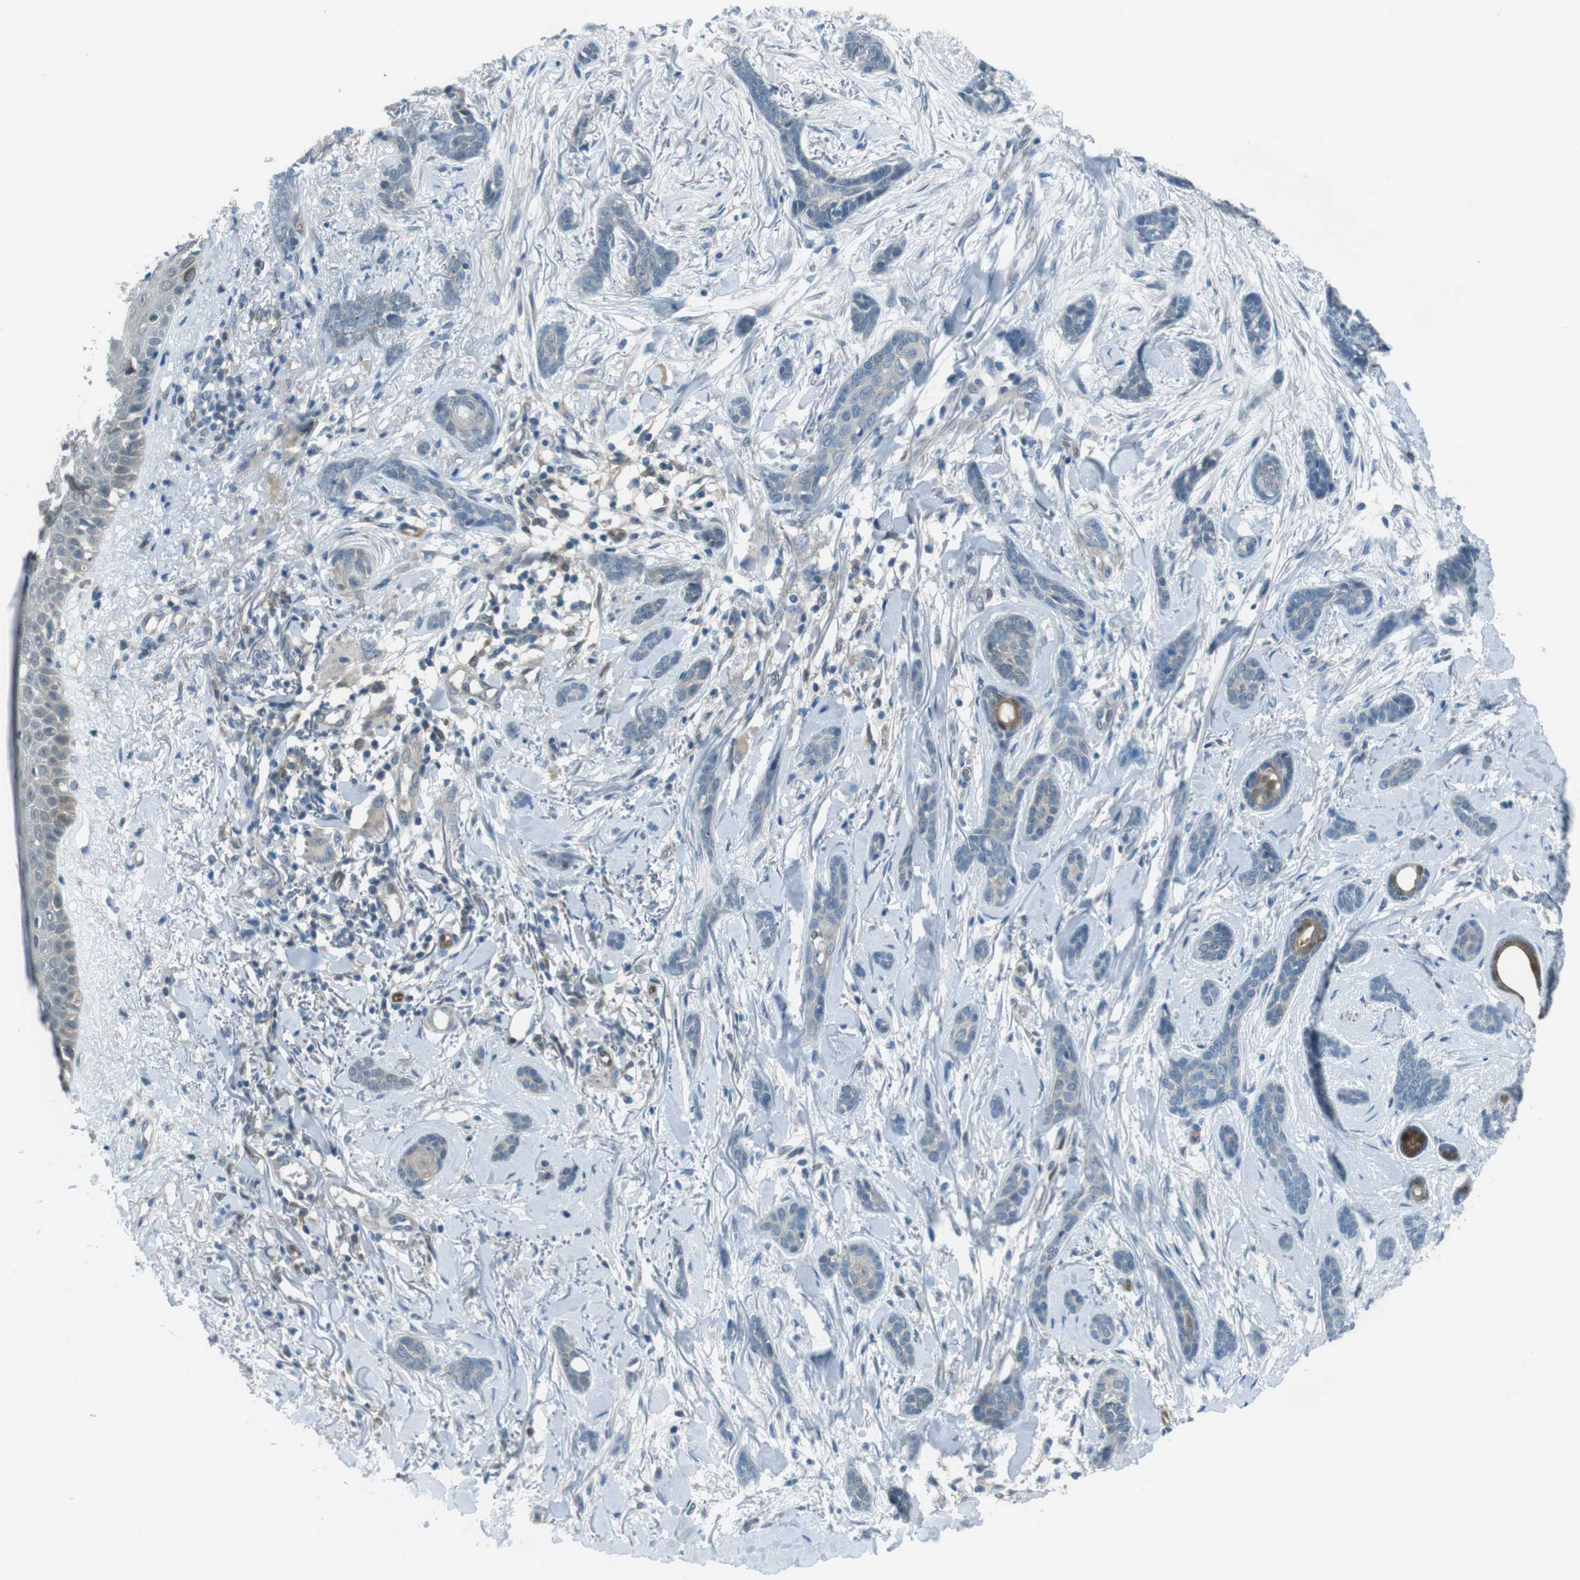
{"staining": {"intensity": "weak", "quantity": "<25%", "location": "cytoplasmic/membranous,nuclear"}, "tissue": "skin cancer", "cell_type": "Tumor cells", "image_type": "cancer", "snomed": [{"axis": "morphology", "description": "Basal cell carcinoma"}, {"axis": "morphology", "description": "Adnexal tumor, benign"}, {"axis": "topography", "description": "Skin"}], "caption": "IHC photomicrograph of neoplastic tissue: basal cell carcinoma (skin) stained with DAB reveals no significant protein staining in tumor cells.", "gene": "MFAP3", "patient": {"sex": "female", "age": 42}}